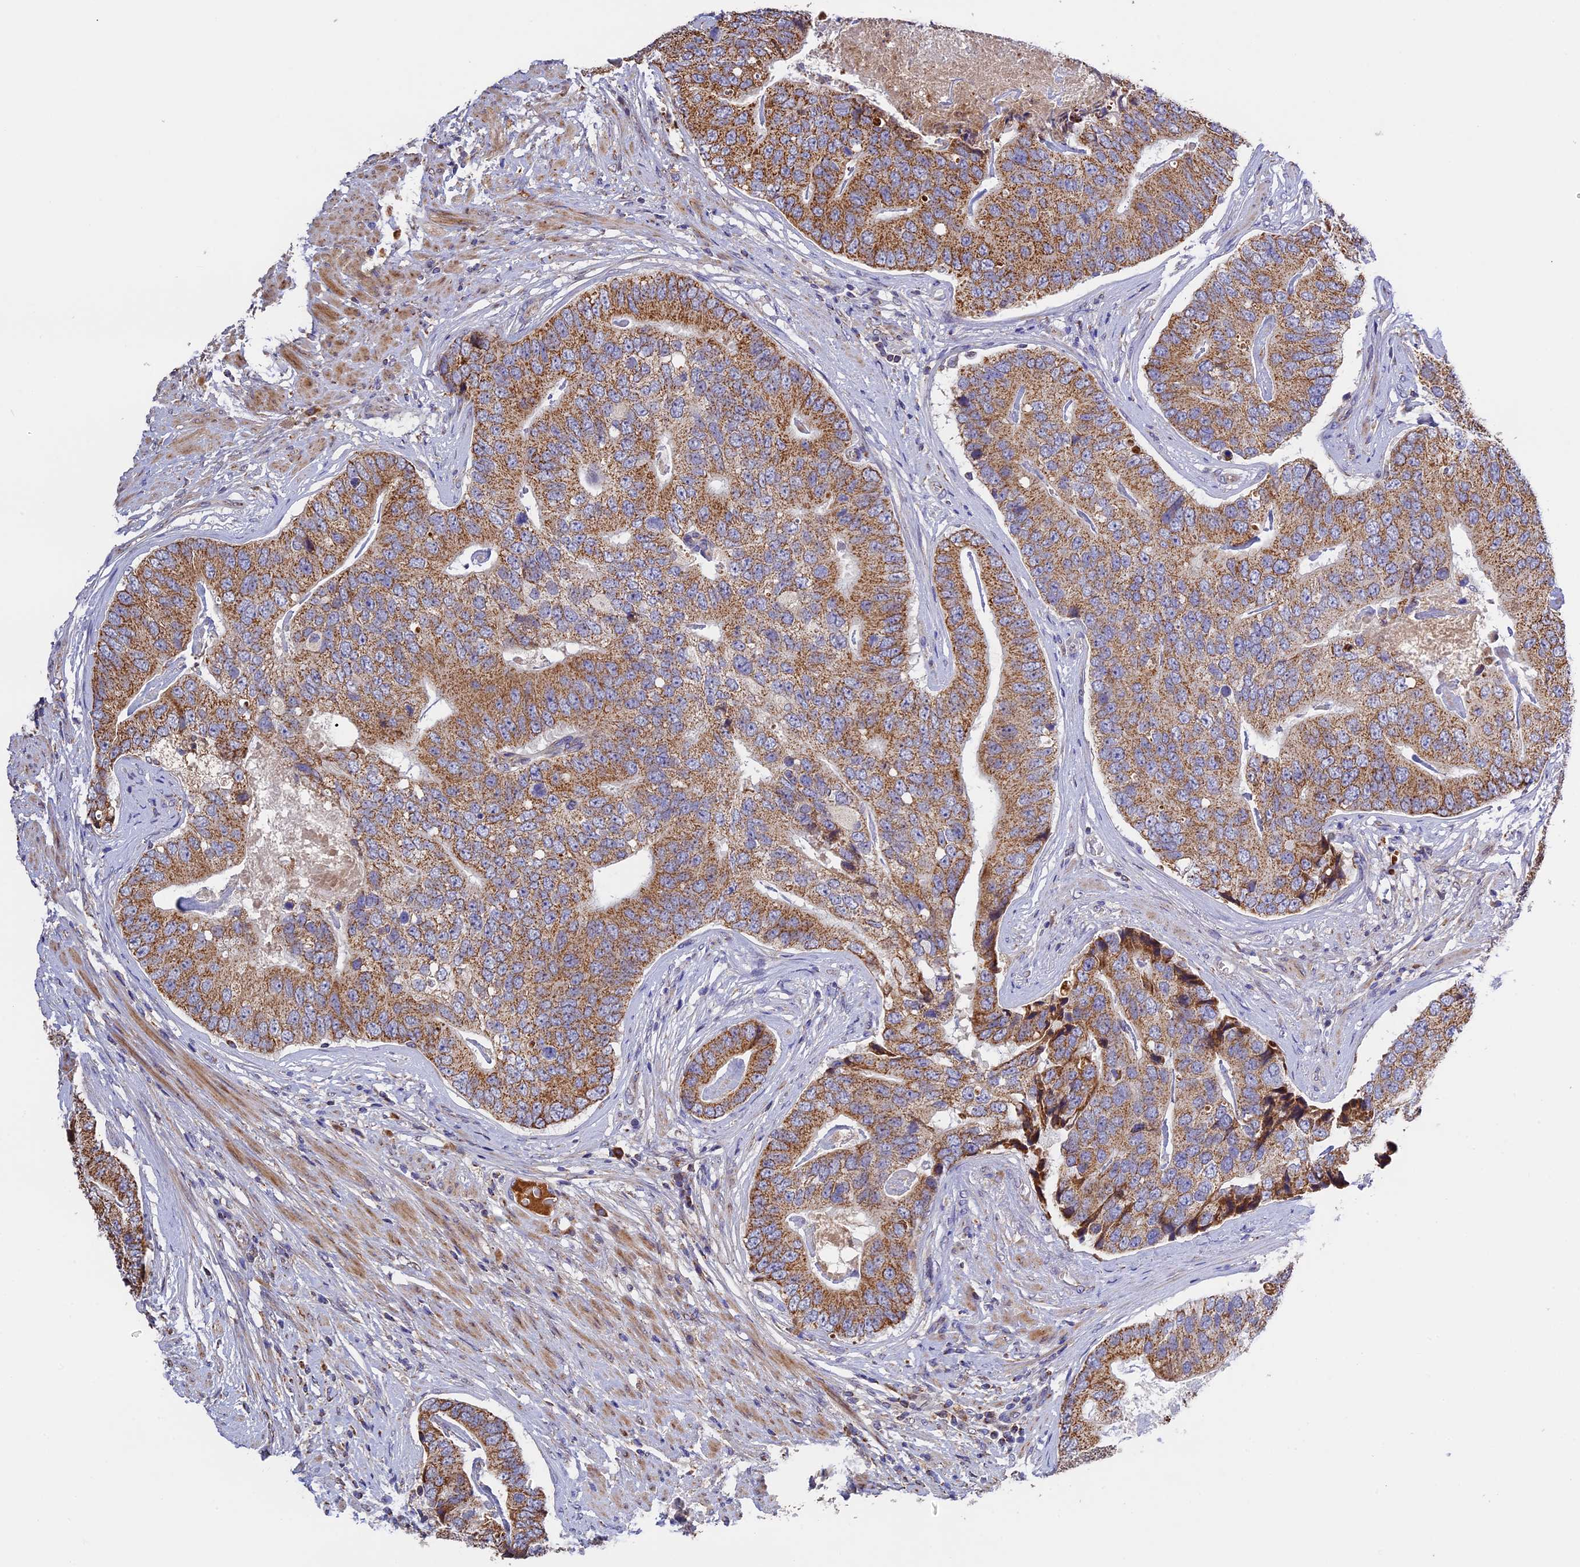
{"staining": {"intensity": "moderate", "quantity": ">75%", "location": "cytoplasmic/membranous"}, "tissue": "prostate cancer", "cell_type": "Tumor cells", "image_type": "cancer", "snomed": [{"axis": "morphology", "description": "Adenocarcinoma, High grade"}, {"axis": "topography", "description": "Prostate"}], "caption": "Immunohistochemical staining of human adenocarcinoma (high-grade) (prostate) reveals moderate cytoplasmic/membranous protein expression in about >75% of tumor cells.", "gene": "OCEL1", "patient": {"sex": "male", "age": 70}}